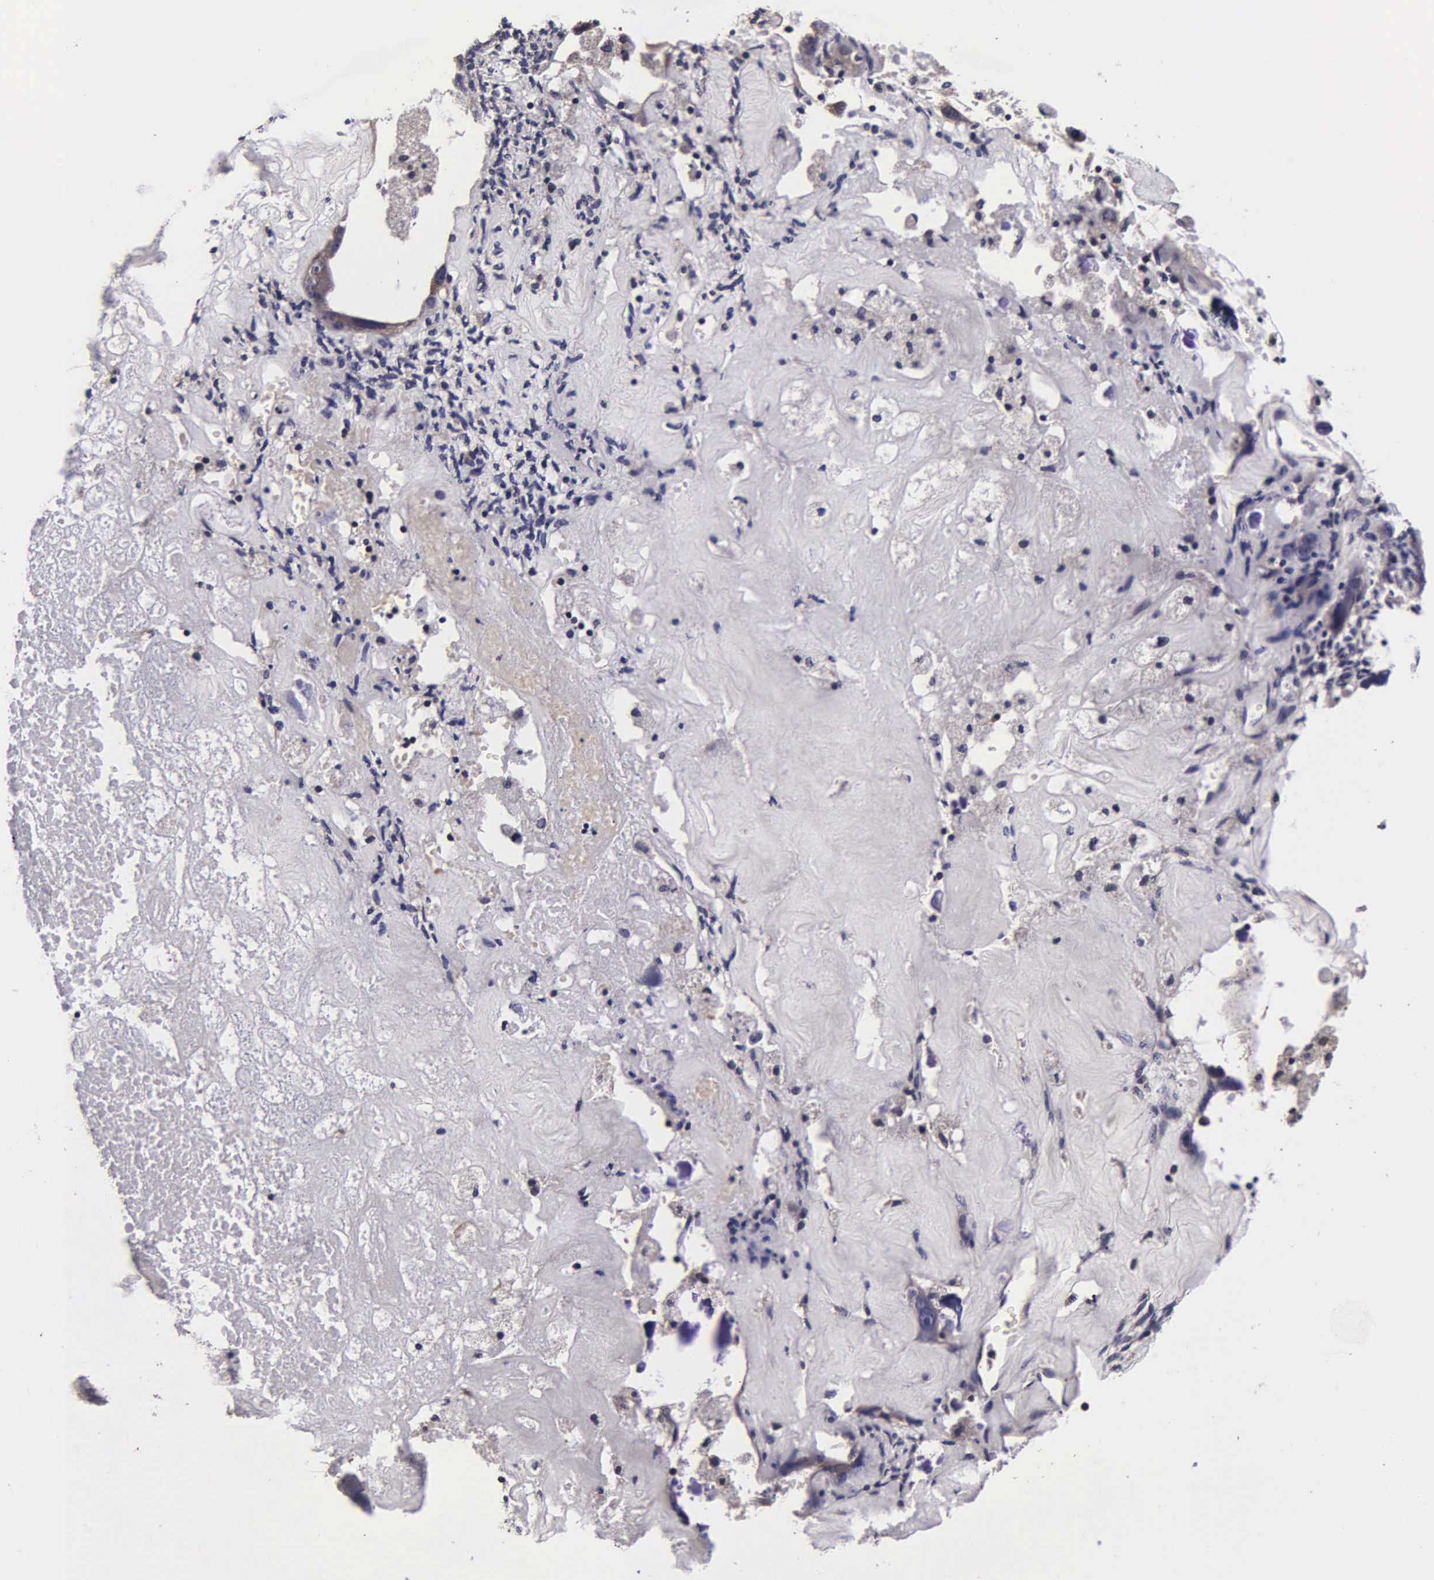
{"staining": {"intensity": "weak", "quantity": "25%-75%", "location": "cytoplasmic/membranous"}, "tissue": "ovarian cancer", "cell_type": "Tumor cells", "image_type": "cancer", "snomed": [{"axis": "morphology", "description": "Cystadenocarcinoma, serous, NOS"}, {"axis": "topography", "description": "Ovary"}], "caption": "The image demonstrates a brown stain indicating the presence of a protein in the cytoplasmic/membranous of tumor cells in serous cystadenocarcinoma (ovarian).", "gene": "PSMA3", "patient": {"sex": "female", "age": 66}}